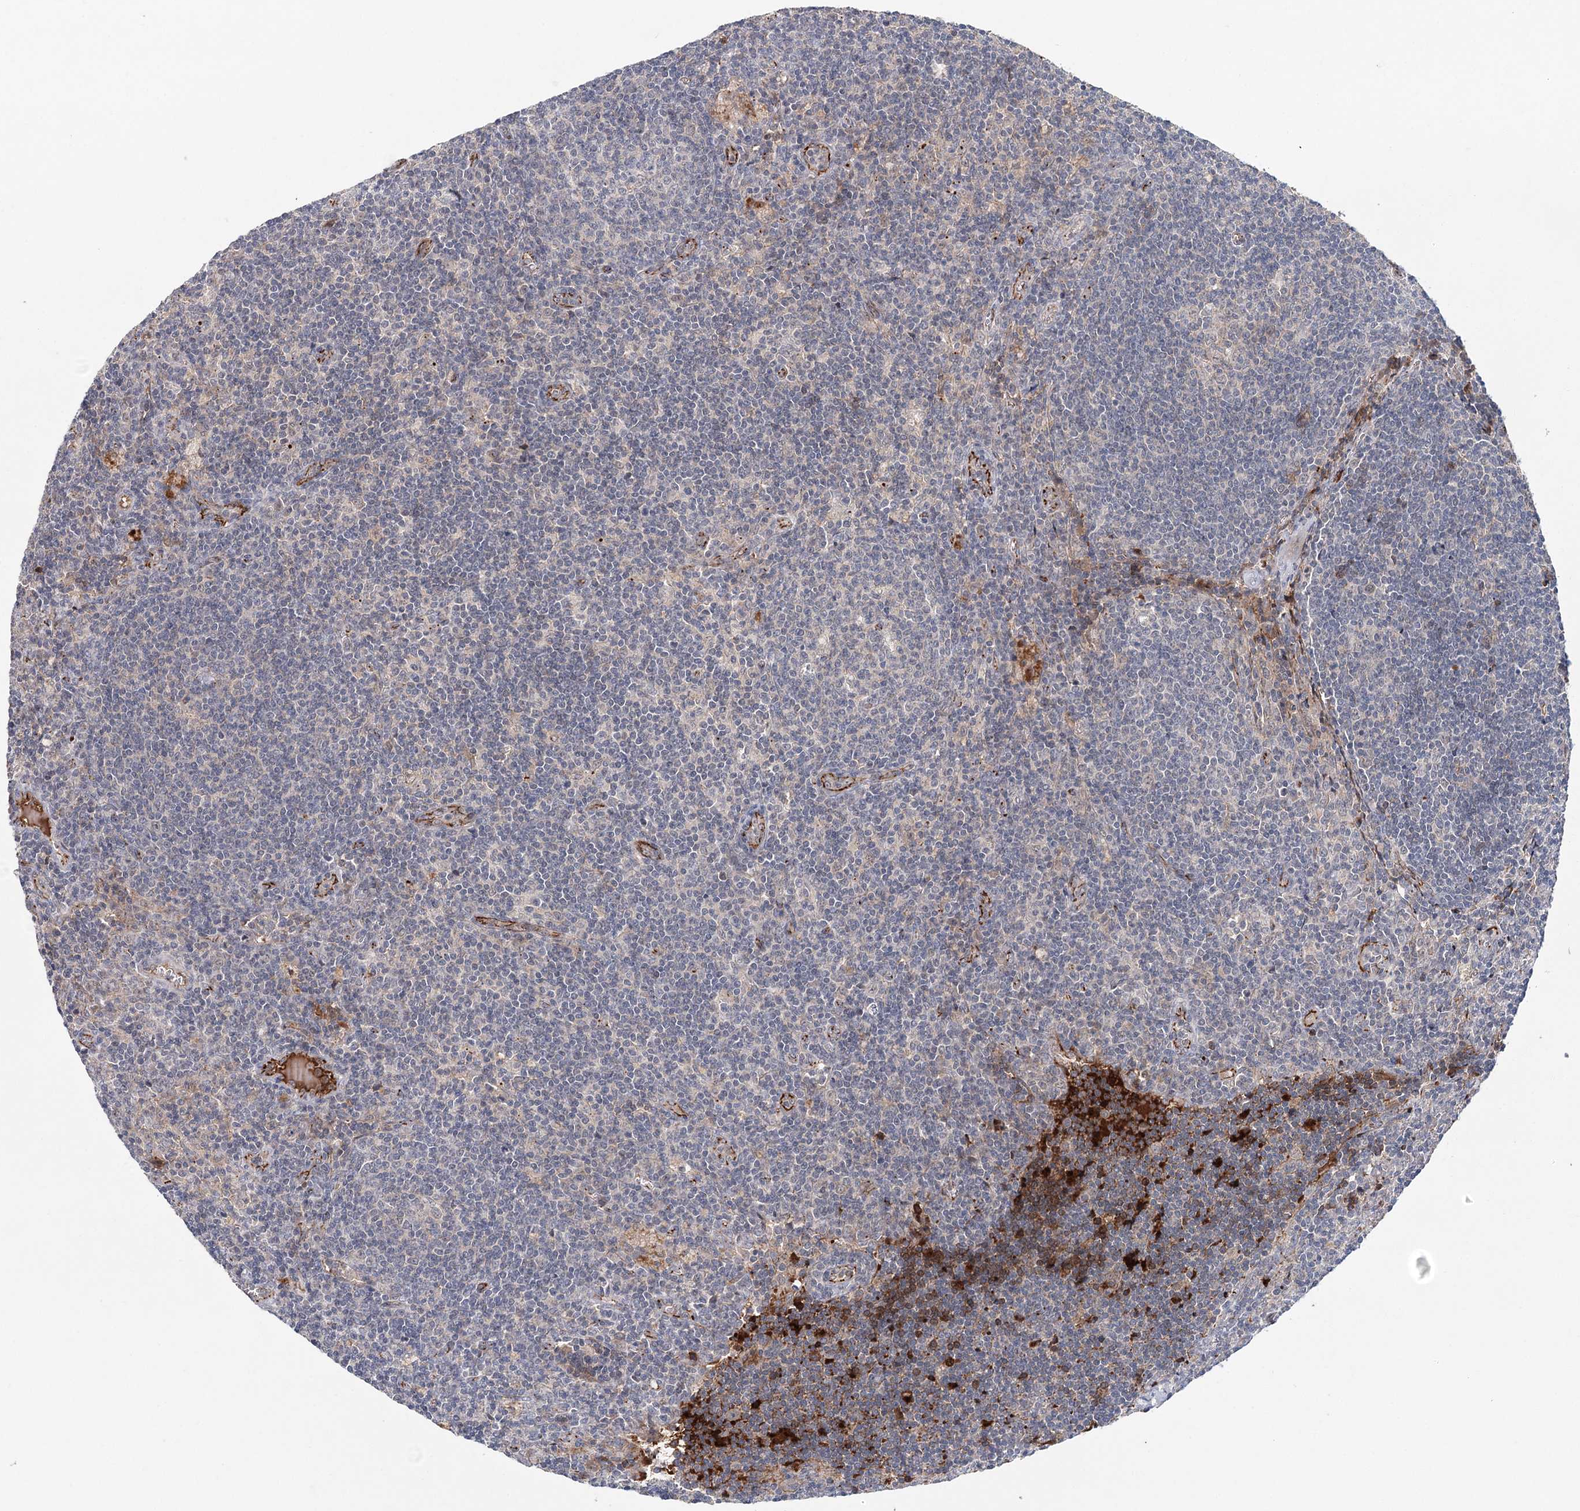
{"staining": {"intensity": "negative", "quantity": "none", "location": "none"}, "tissue": "lymph node", "cell_type": "Germinal center cells", "image_type": "normal", "snomed": [{"axis": "morphology", "description": "Normal tissue, NOS"}, {"axis": "topography", "description": "Lymph node"}], "caption": "Immunohistochemical staining of benign lymph node shows no significant positivity in germinal center cells. (Stains: DAB (3,3'-diaminobenzidine) immunohistochemistry with hematoxylin counter stain, Microscopy: brightfield microscopy at high magnification).", "gene": "PKP4", "patient": {"sex": "male", "age": 69}}